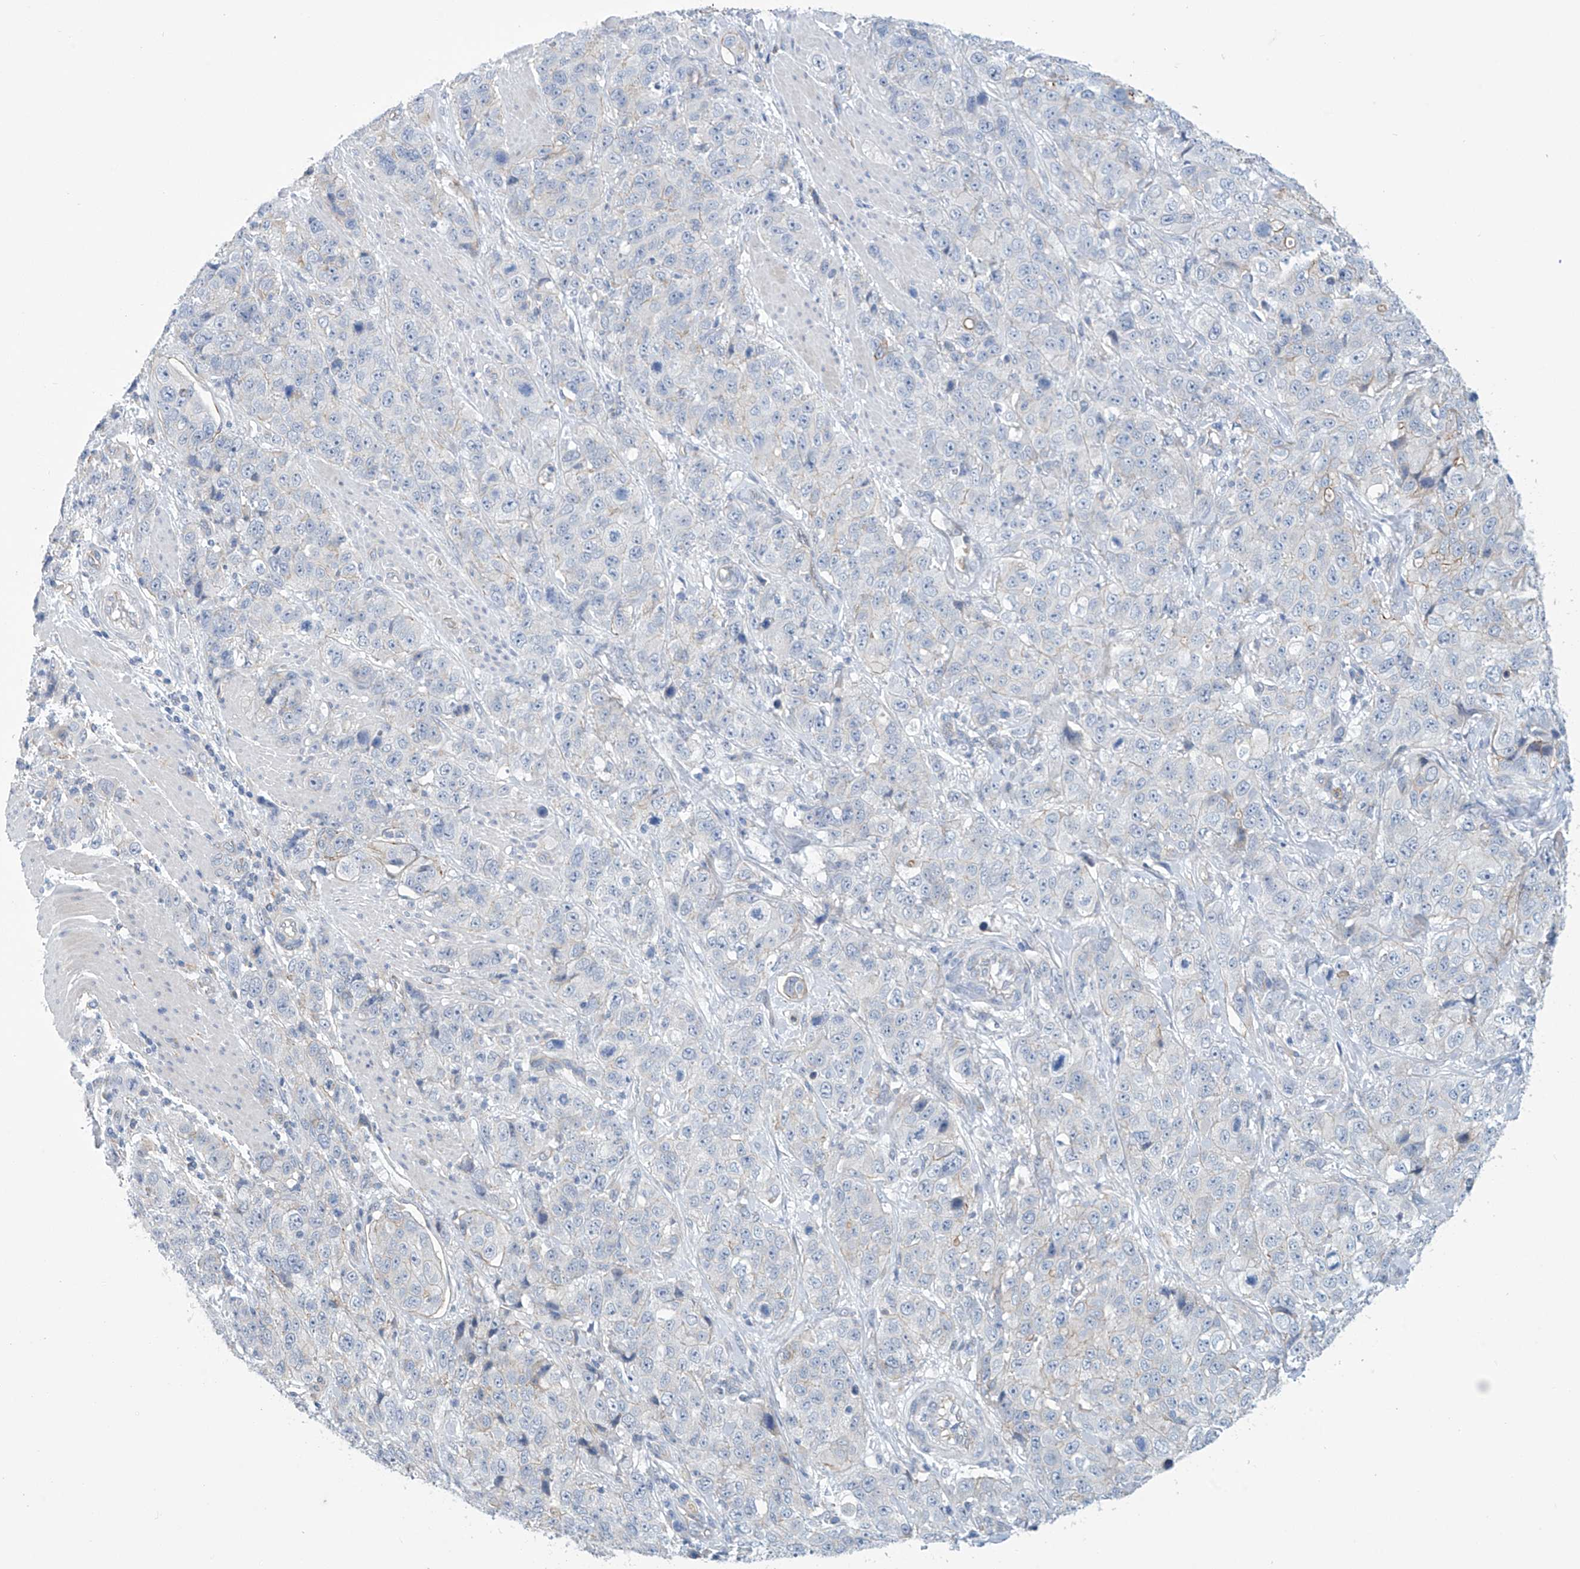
{"staining": {"intensity": "negative", "quantity": "none", "location": "none"}, "tissue": "stomach cancer", "cell_type": "Tumor cells", "image_type": "cancer", "snomed": [{"axis": "morphology", "description": "Adenocarcinoma, NOS"}, {"axis": "topography", "description": "Stomach"}], "caption": "Human adenocarcinoma (stomach) stained for a protein using immunohistochemistry (IHC) reveals no staining in tumor cells.", "gene": "ABHD13", "patient": {"sex": "male", "age": 48}}